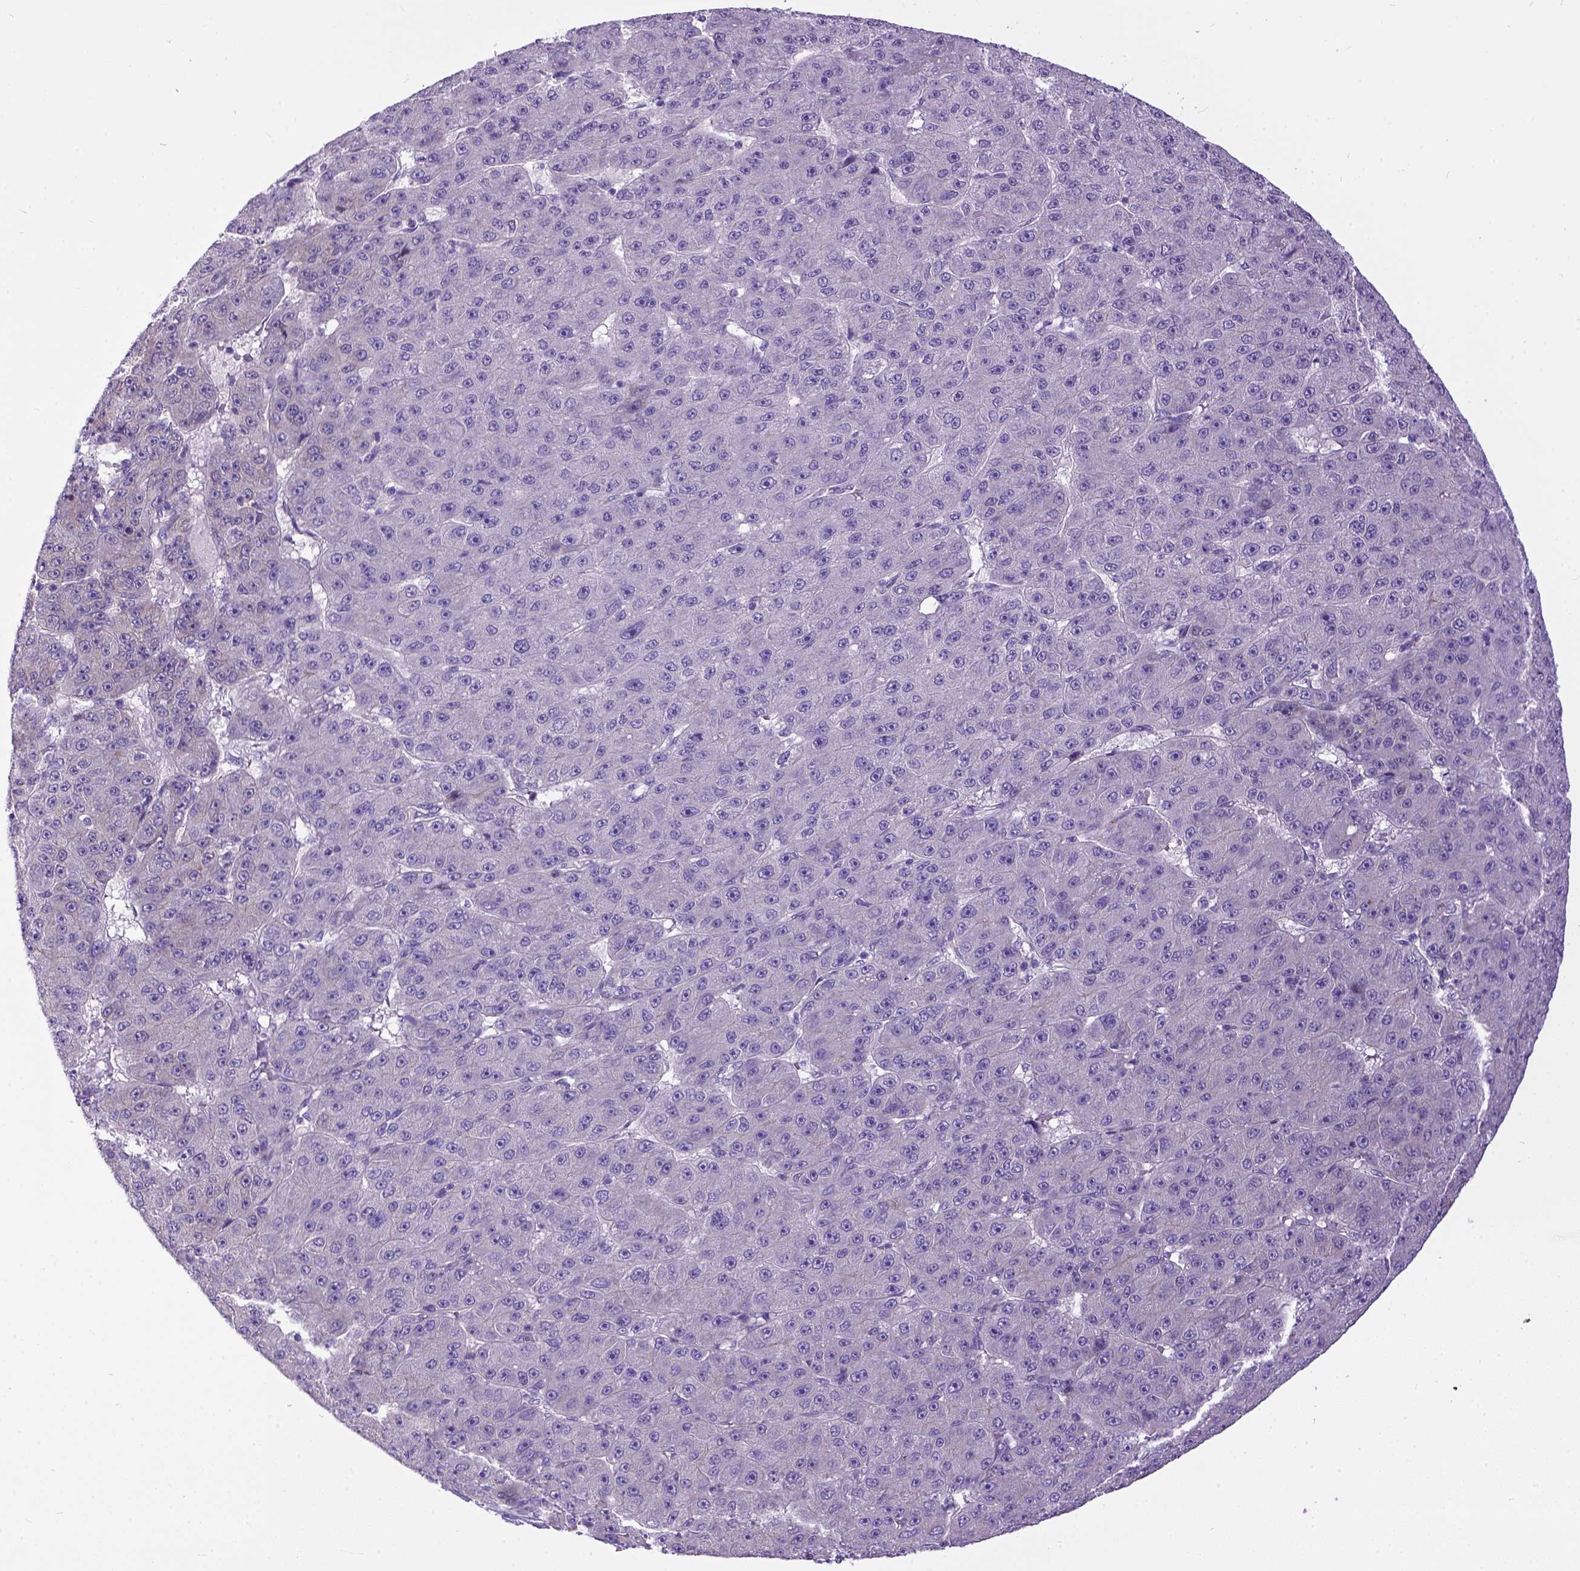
{"staining": {"intensity": "negative", "quantity": "none", "location": "none"}, "tissue": "liver cancer", "cell_type": "Tumor cells", "image_type": "cancer", "snomed": [{"axis": "morphology", "description": "Carcinoma, Hepatocellular, NOS"}, {"axis": "topography", "description": "Liver"}], "caption": "IHC of human liver cancer (hepatocellular carcinoma) exhibits no positivity in tumor cells. Nuclei are stained in blue.", "gene": "NEK5", "patient": {"sex": "male", "age": 67}}